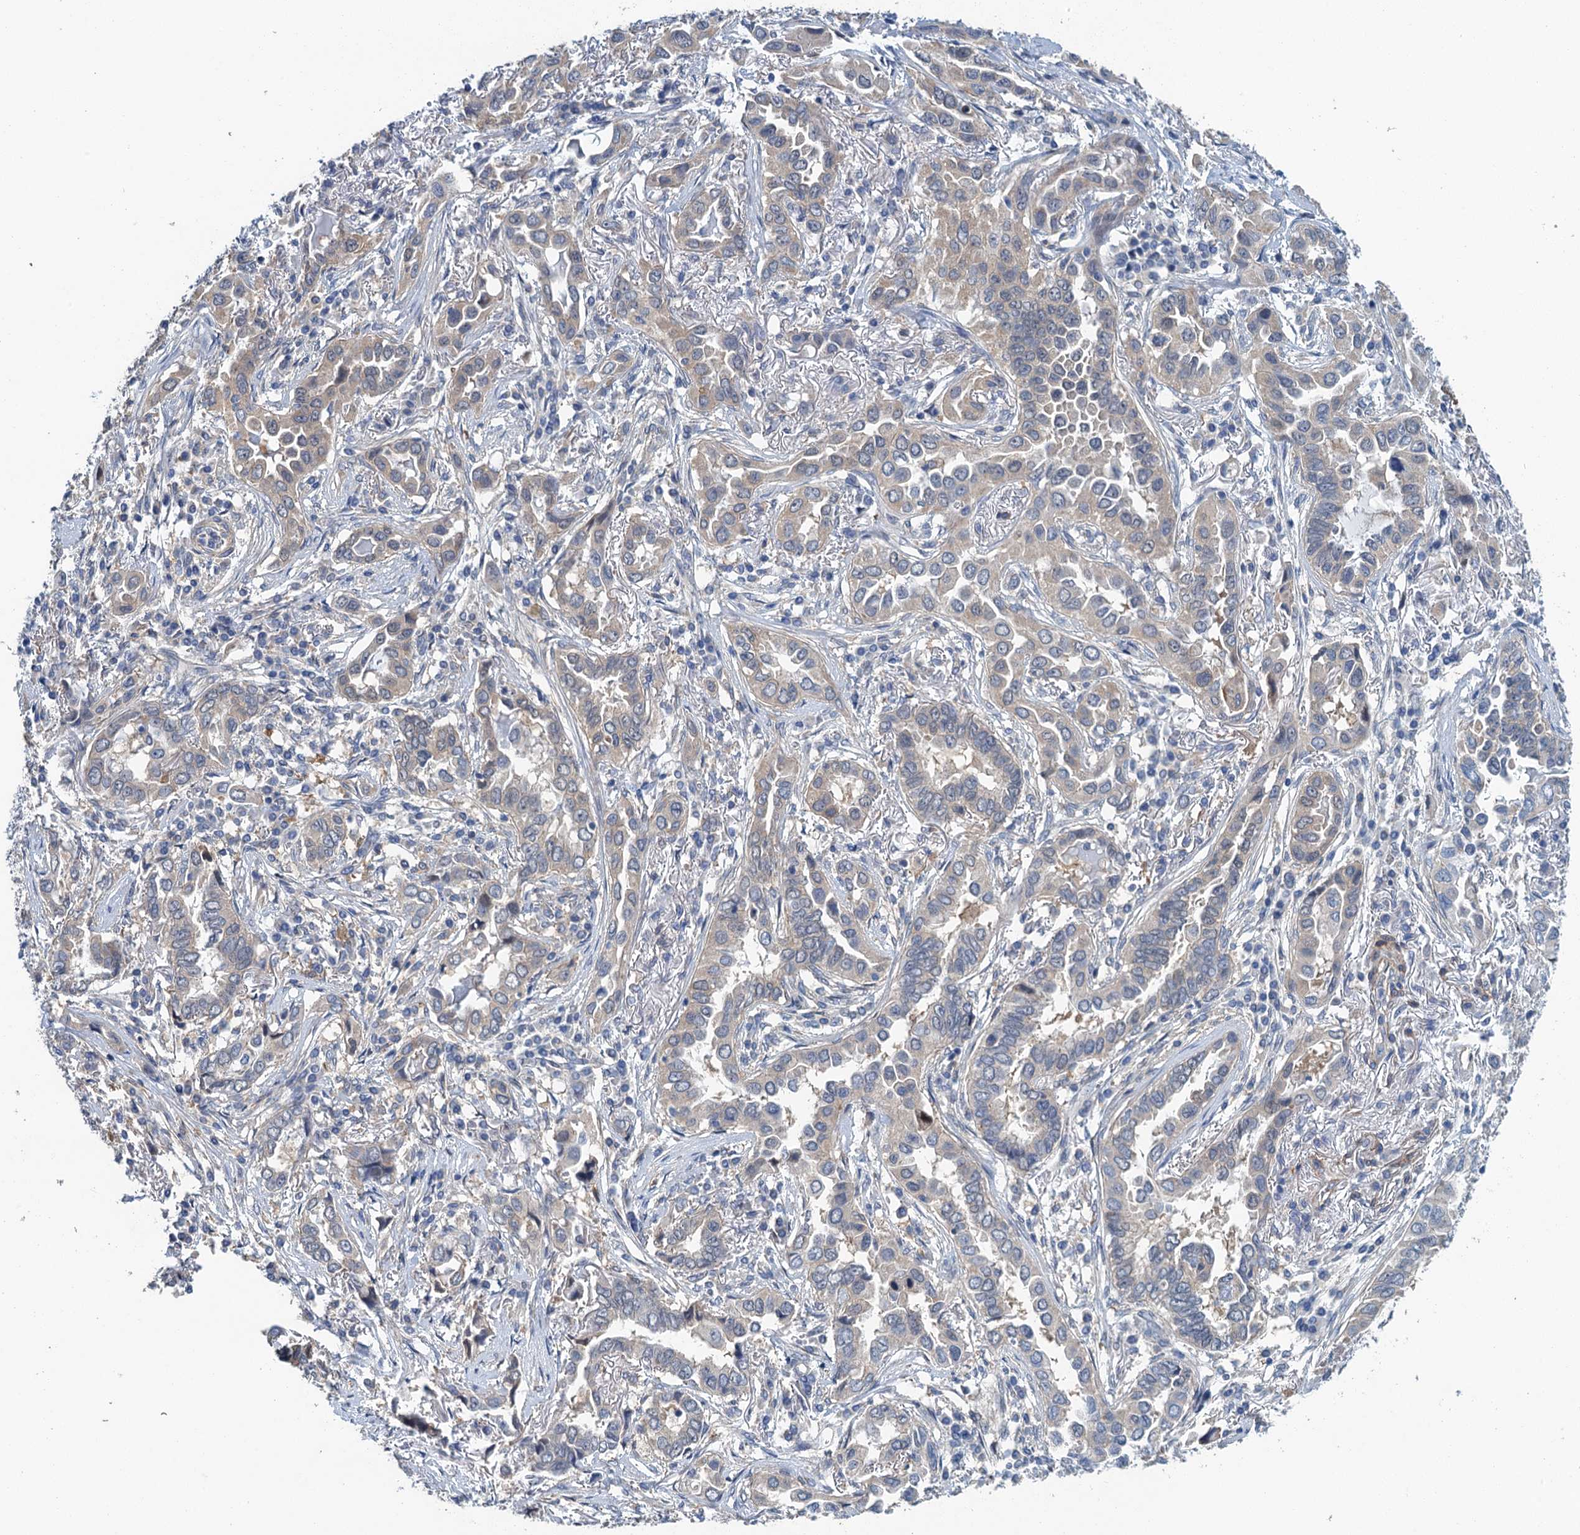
{"staining": {"intensity": "negative", "quantity": "none", "location": "none"}, "tissue": "lung cancer", "cell_type": "Tumor cells", "image_type": "cancer", "snomed": [{"axis": "morphology", "description": "Adenocarcinoma, NOS"}, {"axis": "topography", "description": "Lung"}], "caption": "Tumor cells show no significant protein positivity in lung adenocarcinoma. (DAB (3,3'-diaminobenzidine) immunohistochemistry (IHC) visualized using brightfield microscopy, high magnification).", "gene": "RSAD2", "patient": {"sex": "female", "age": 76}}